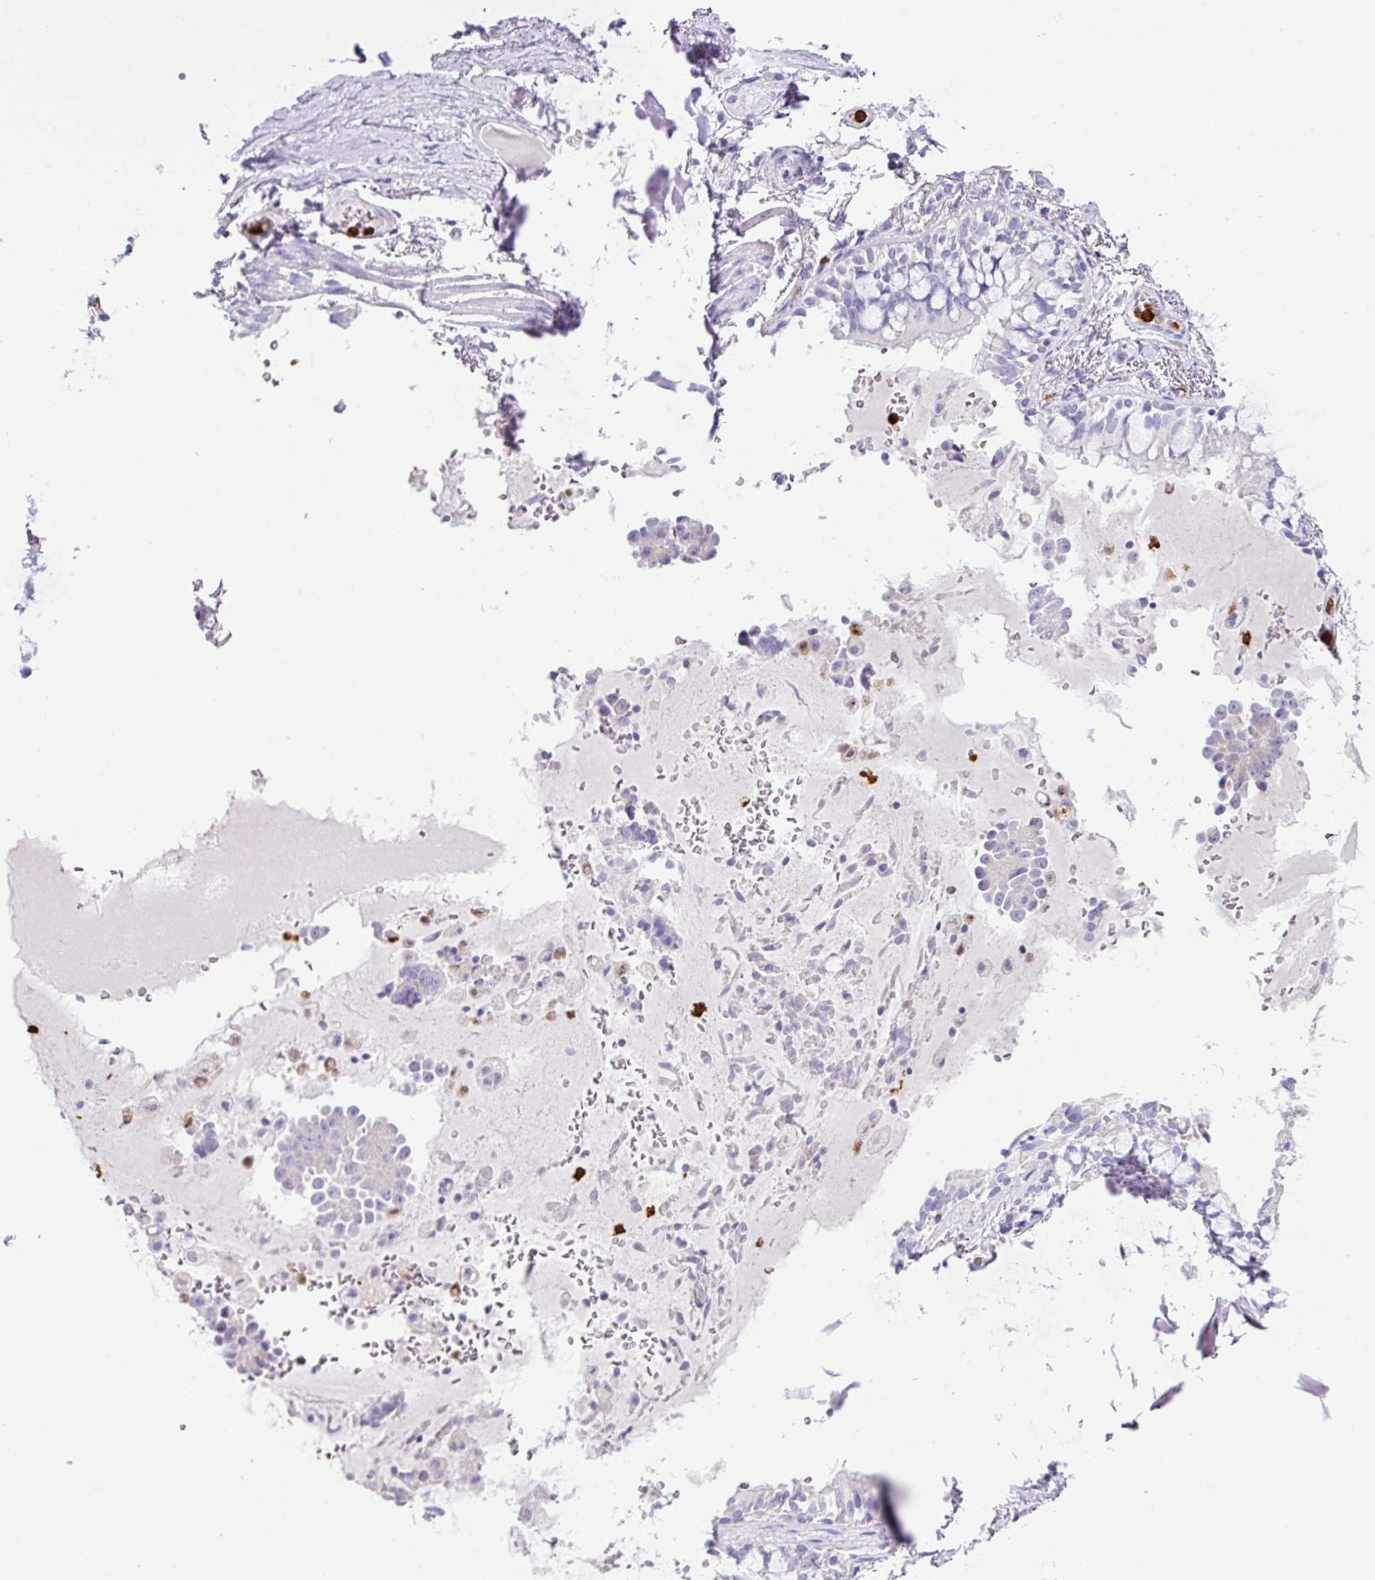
{"staining": {"intensity": "negative", "quantity": "none", "location": "none"}, "tissue": "soft tissue", "cell_type": "Chondrocytes", "image_type": "normal", "snomed": [{"axis": "morphology", "description": "Normal tissue, NOS"}, {"axis": "topography", "description": "Bronchus"}], "caption": "Immunohistochemistry histopathology image of unremarkable human soft tissue stained for a protein (brown), which shows no positivity in chondrocytes.", "gene": "SH2D3C", "patient": {"sex": "male", "age": 70}}